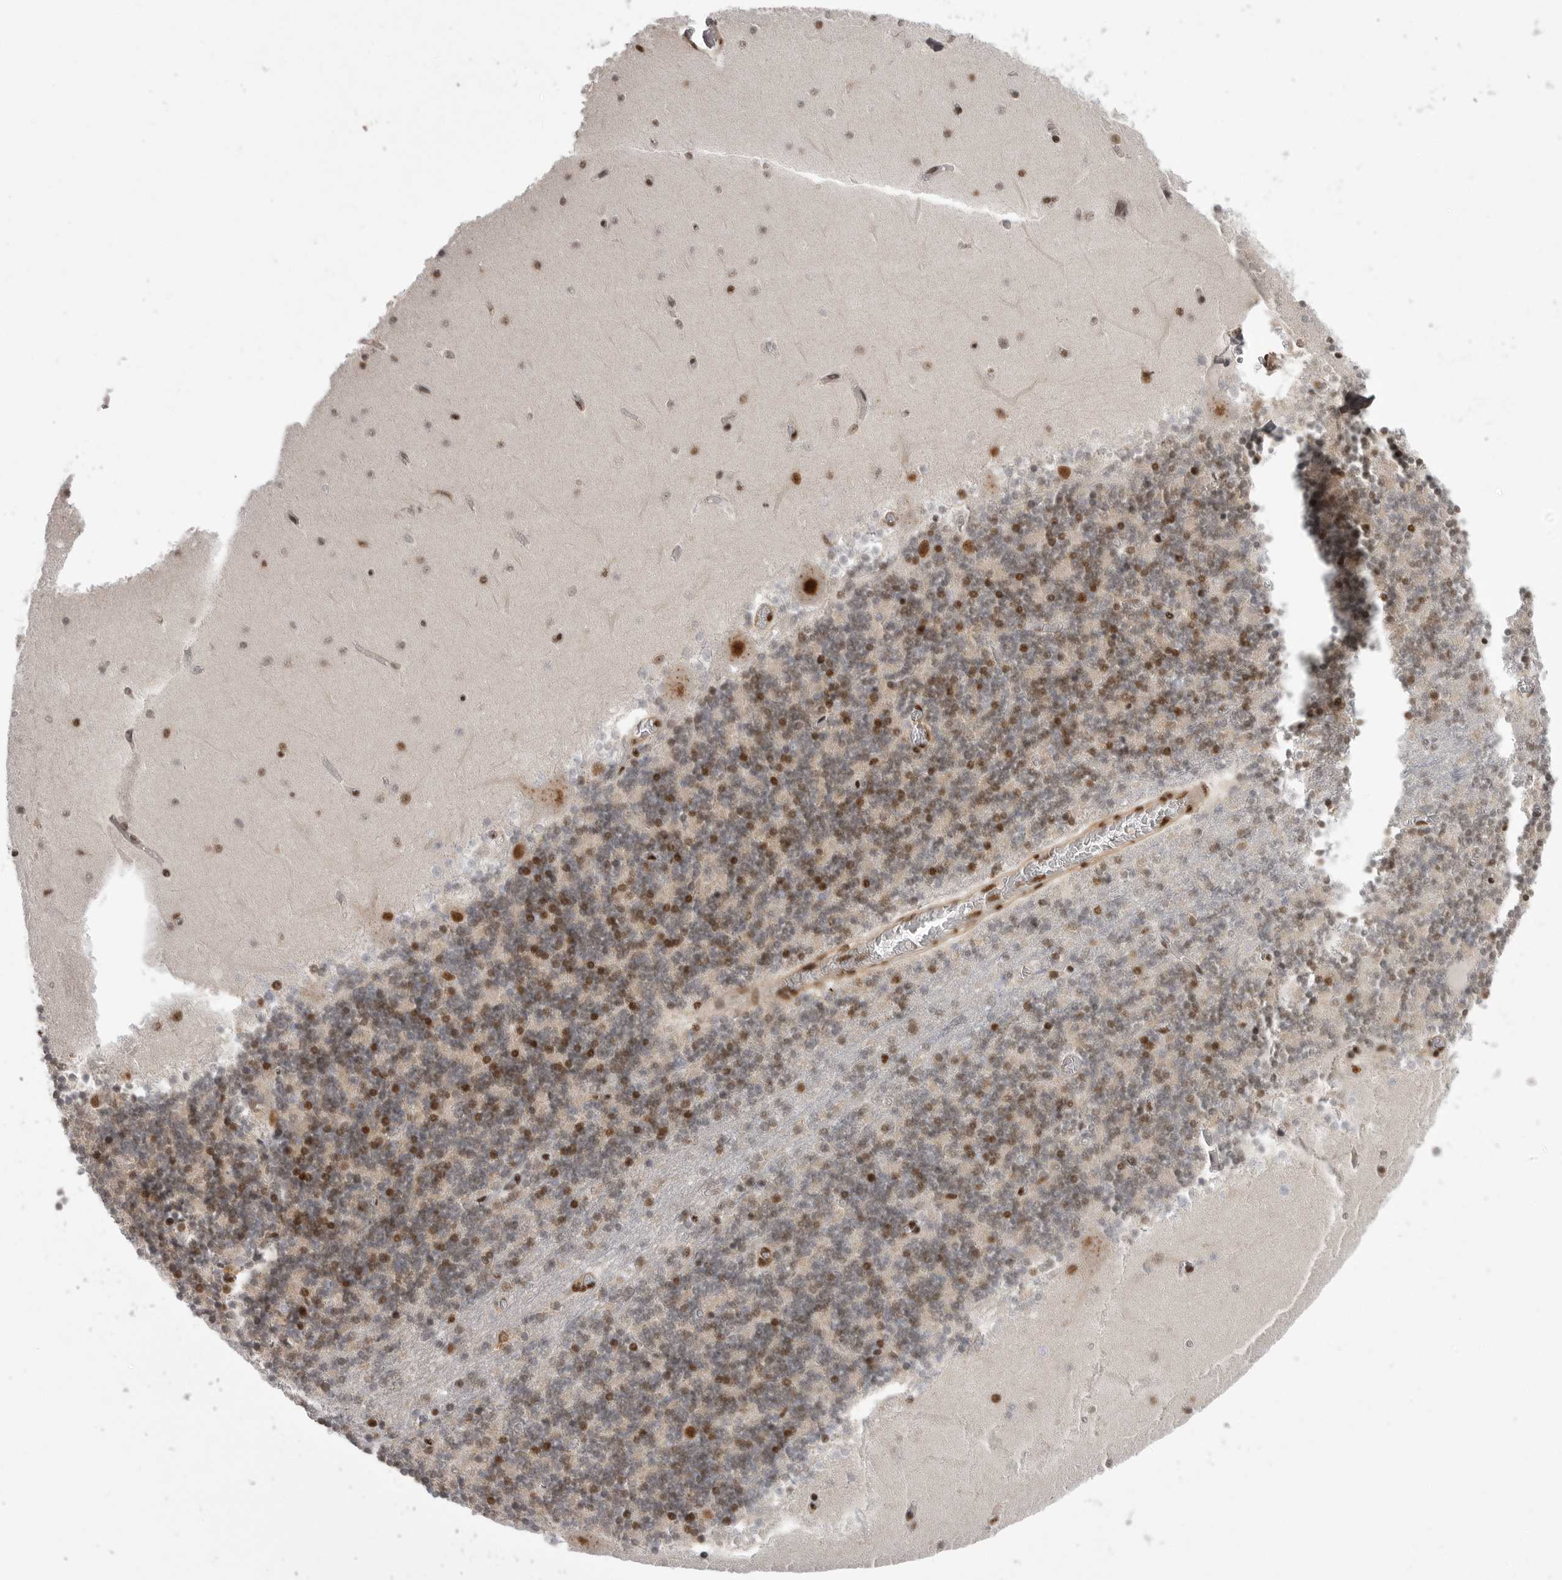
{"staining": {"intensity": "strong", "quantity": ">75%", "location": "nuclear"}, "tissue": "cerebellum", "cell_type": "Cells in granular layer", "image_type": "normal", "snomed": [{"axis": "morphology", "description": "Normal tissue, NOS"}, {"axis": "topography", "description": "Cerebellum"}], "caption": "Immunohistochemical staining of normal human cerebellum exhibits high levels of strong nuclear staining in about >75% of cells in granular layer.", "gene": "PPP1R8", "patient": {"sex": "female", "age": 28}}